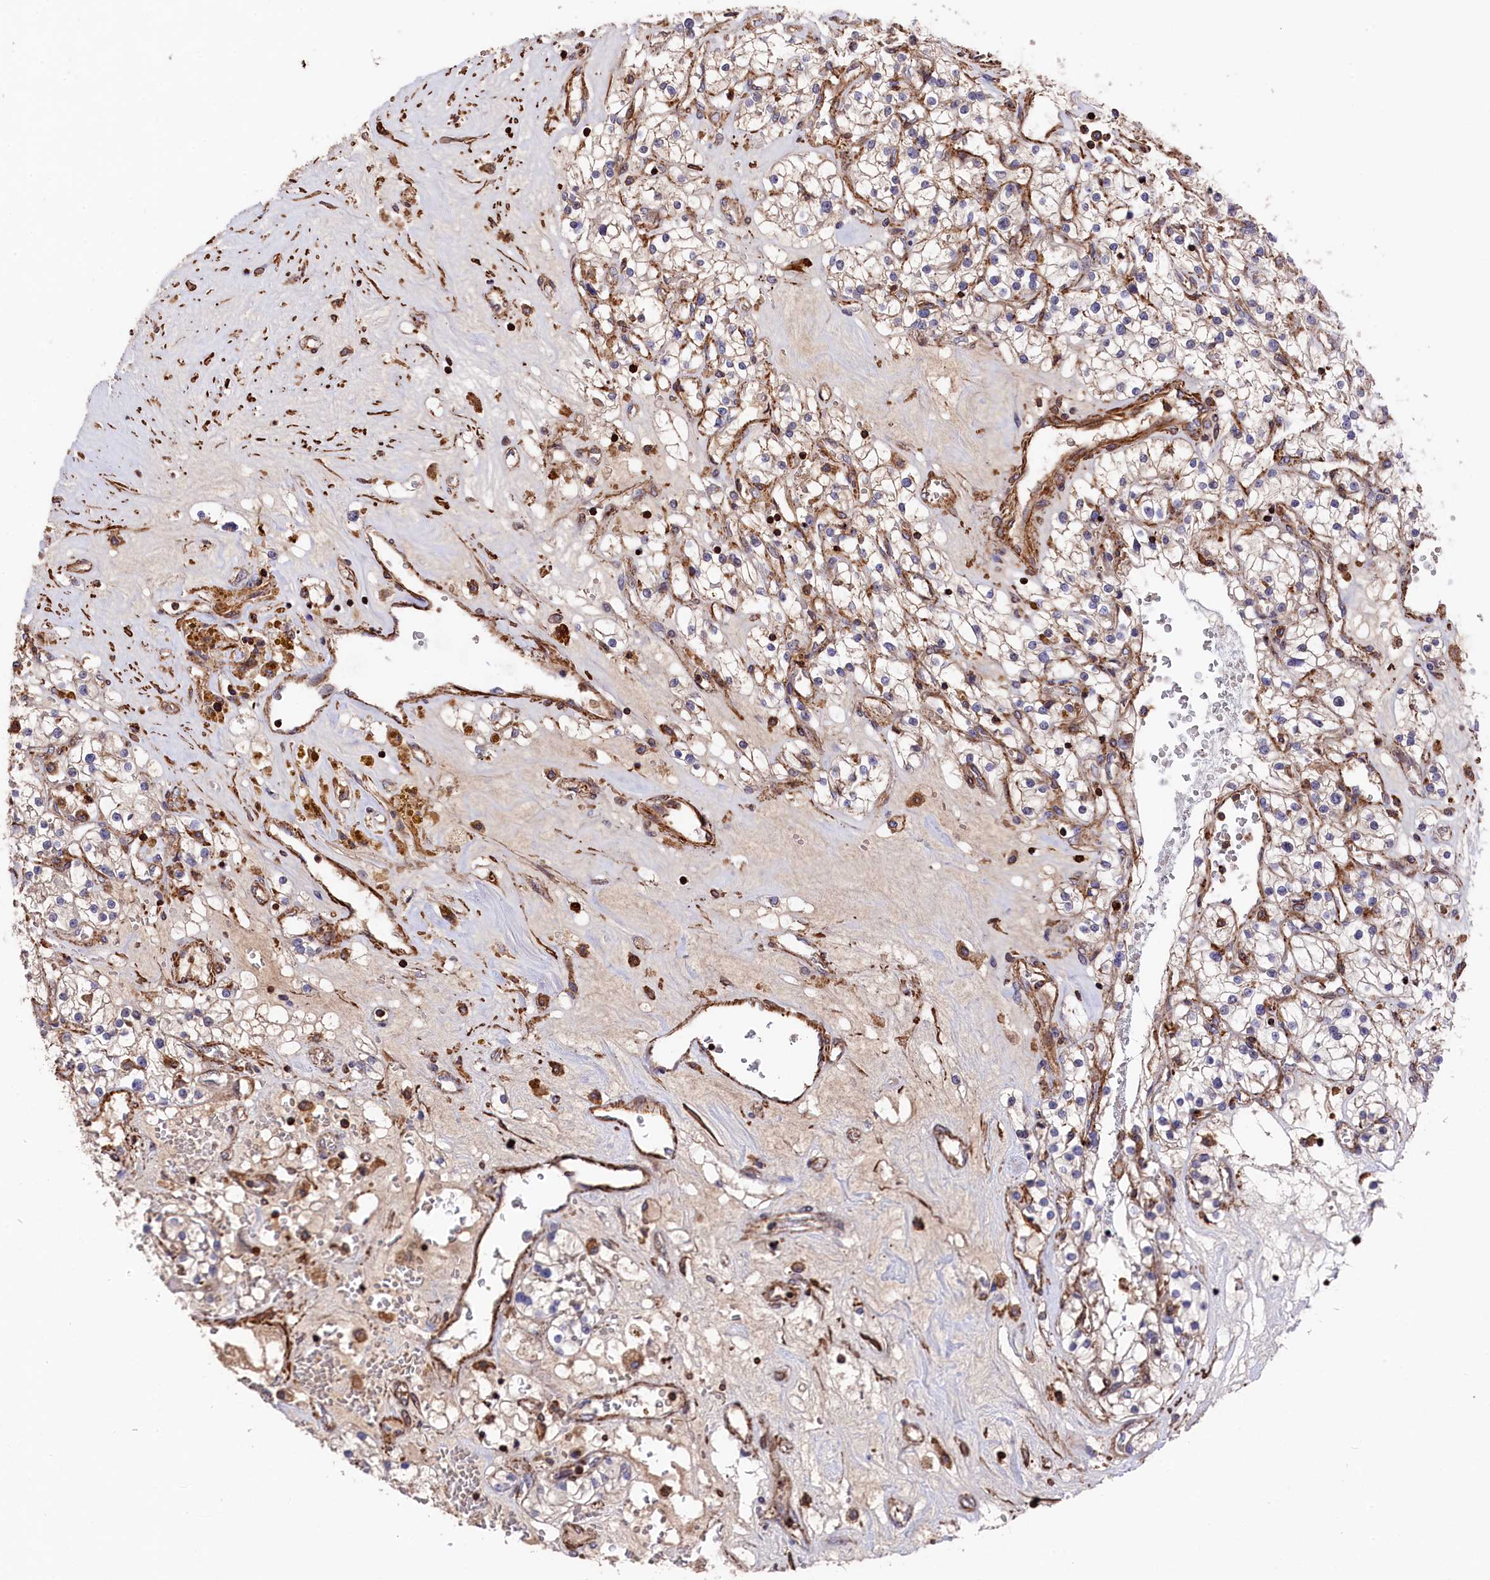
{"staining": {"intensity": "weak", "quantity": "<25%", "location": "cytoplasmic/membranous"}, "tissue": "renal cancer", "cell_type": "Tumor cells", "image_type": "cancer", "snomed": [{"axis": "morphology", "description": "Normal tissue, NOS"}, {"axis": "morphology", "description": "Adenocarcinoma, NOS"}, {"axis": "topography", "description": "Kidney"}], "caption": "This photomicrograph is of renal cancer (adenocarcinoma) stained with IHC to label a protein in brown with the nuclei are counter-stained blue. There is no expression in tumor cells.", "gene": "RAPSN", "patient": {"sex": "male", "age": 68}}